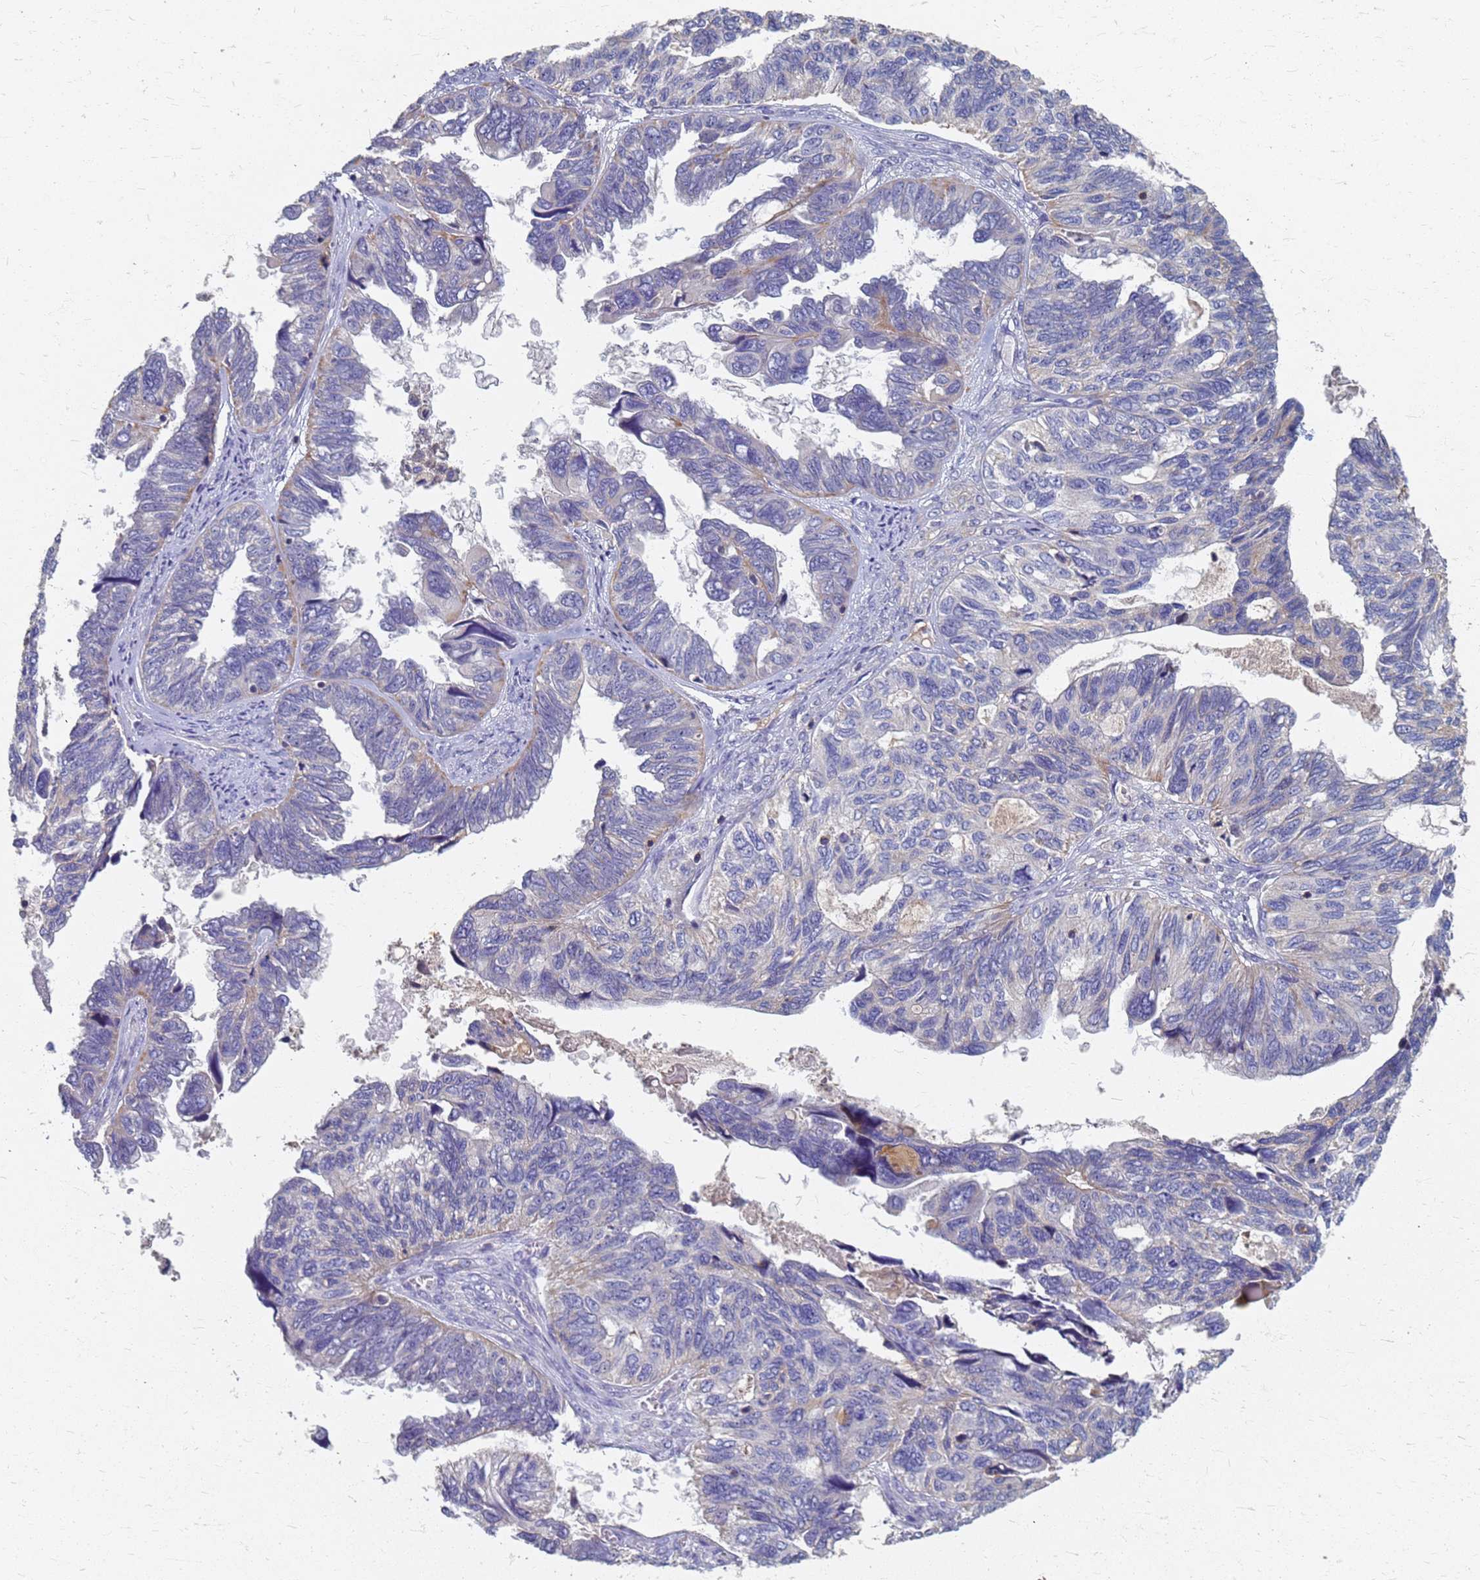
{"staining": {"intensity": "negative", "quantity": "none", "location": "none"}, "tissue": "ovarian cancer", "cell_type": "Tumor cells", "image_type": "cancer", "snomed": [{"axis": "morphology", "description": "Cystadenocarcinoma, serous, NOS"}, {"axis": "topography", "description": "Ovary"}], "caption": "Human serous cystadenocarcinoma (ovarian) stained for a protein using immunohistochemistry displays no staining in tumor cells.", "gene": "KRCC1", "patient": {"sex": "female", "age": 79}}